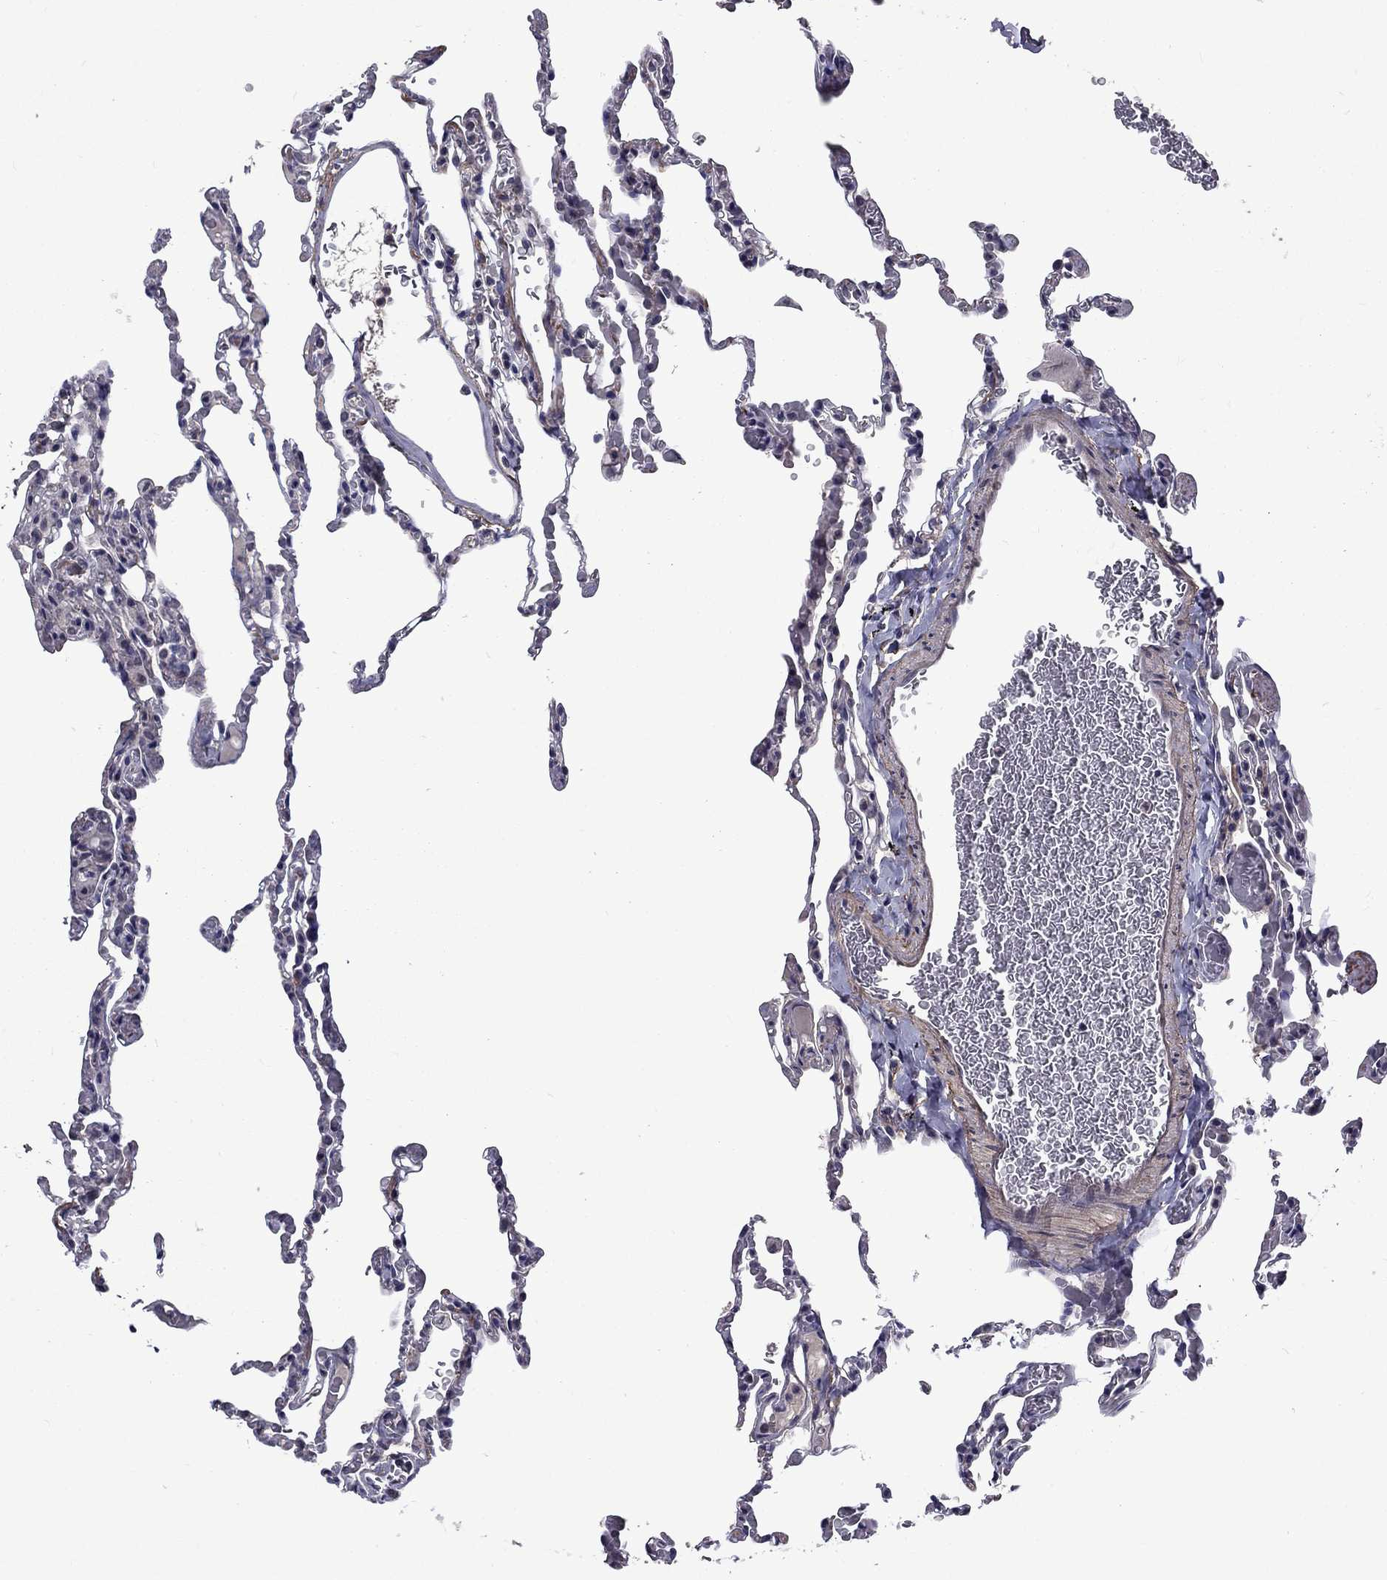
{"staining": {"intensity": "negative", "quantity": "none", "location": "none"}, "tissue": "lung", "cell_type": "Alveolar cells", "image_type": "normal", "snomed": [{"axis": "morphology", "description": "Normal tissue, NOS"}, {"axis": "topography", "description": "Lung"}], "caption": "DAB immunohistochemical staining of benign lung exhibits no significant expression in alveolar cells.", "gene": "SNTA1", "patient": {"sex": "female", "age": 43}}